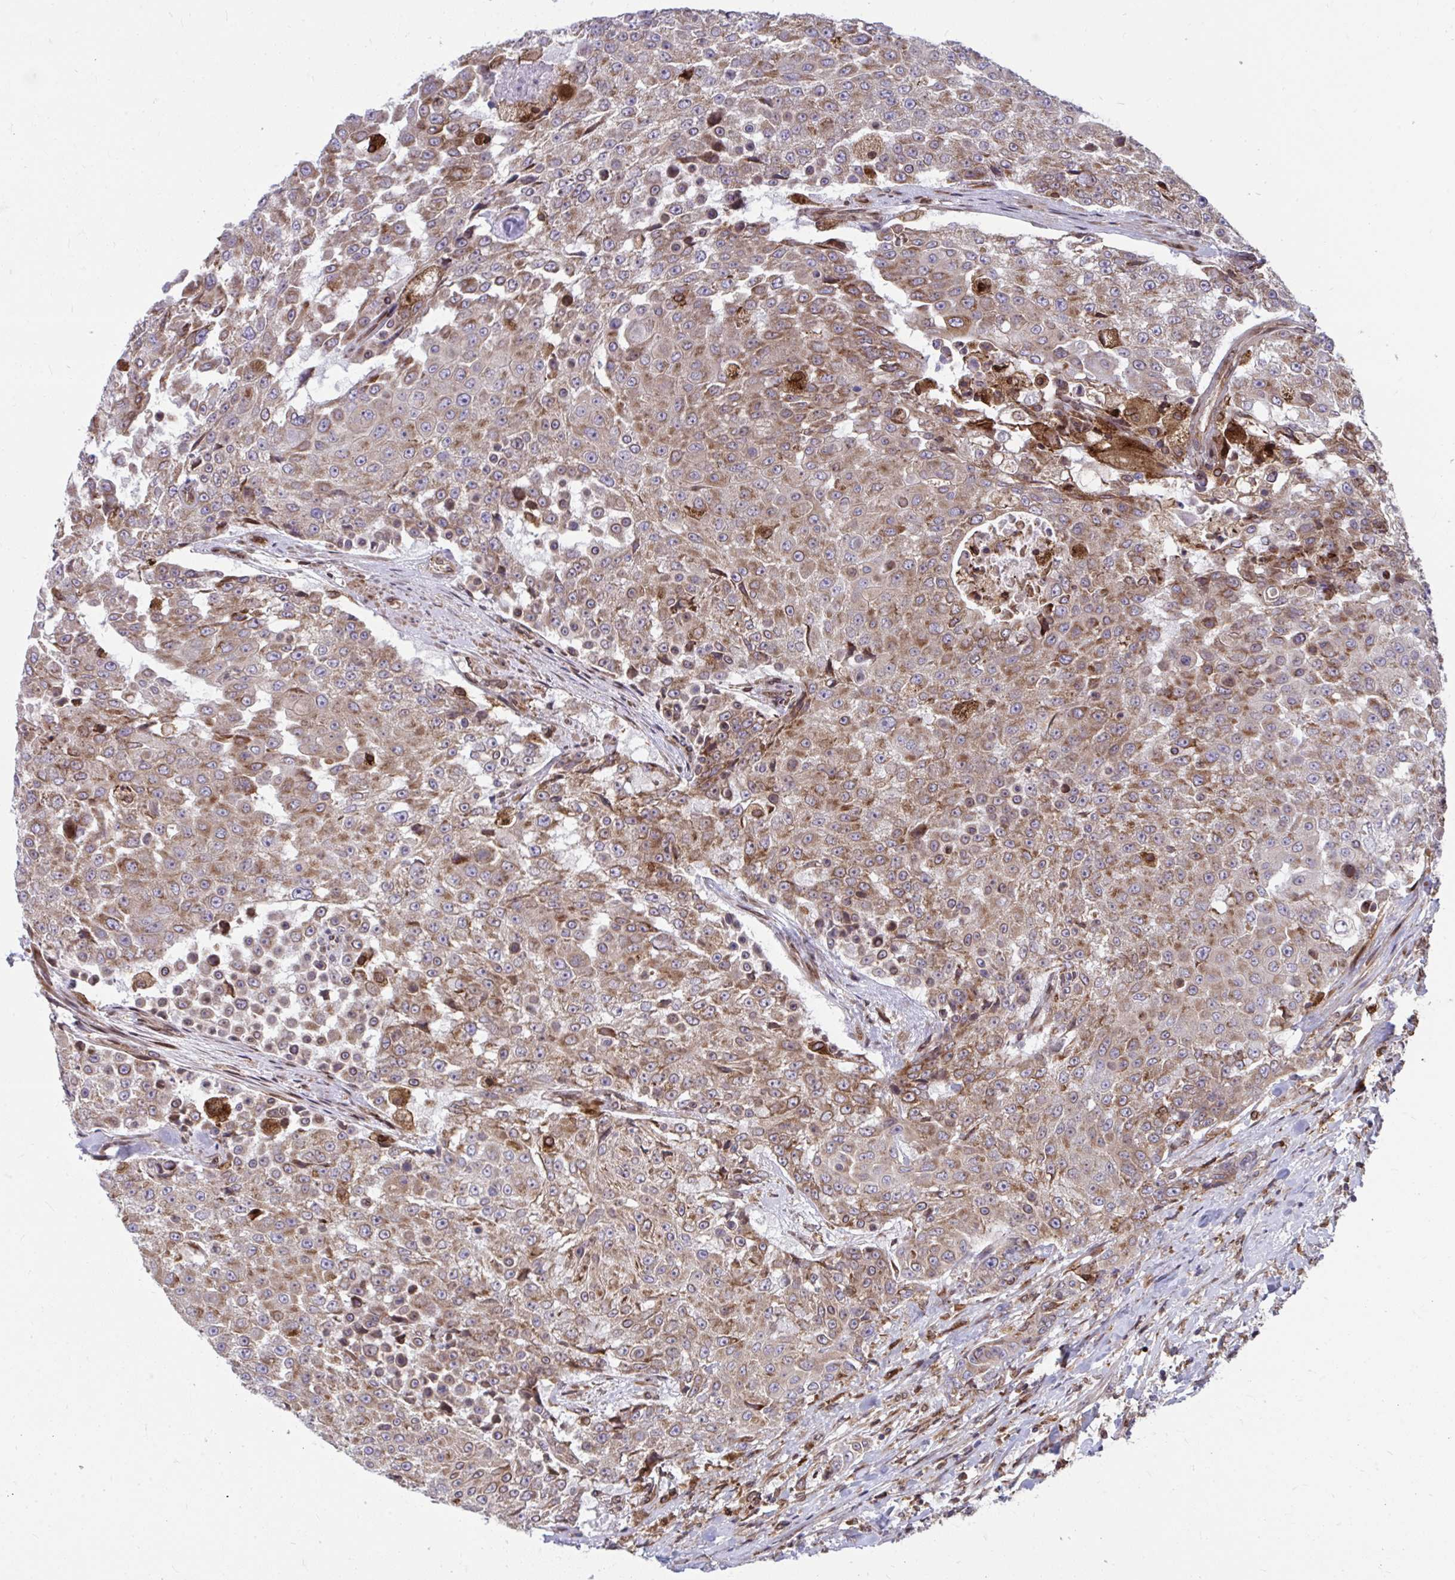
{"staining": {"intensity": "weak", "quantity": "25%-75%", "location": "cytoplasmic/membranous"}, "tissue": "urothelial cancer", "cell_type": "Tumor cells", "image_type": "cancer", "snomed": [{"axis": "morphology", "description": "Urothelial carcinoma, High grade"}, {"axis": "topography", "description": "Urinary bladder"}], "caption": "Tumor cells demonstrate low levels of weak cytoplasmic/membranous expression in approximately 25%-75% of cells in human urothelial cancer.", "gene": "STIM2", "patient": {"sex": "female", "age": 63}}